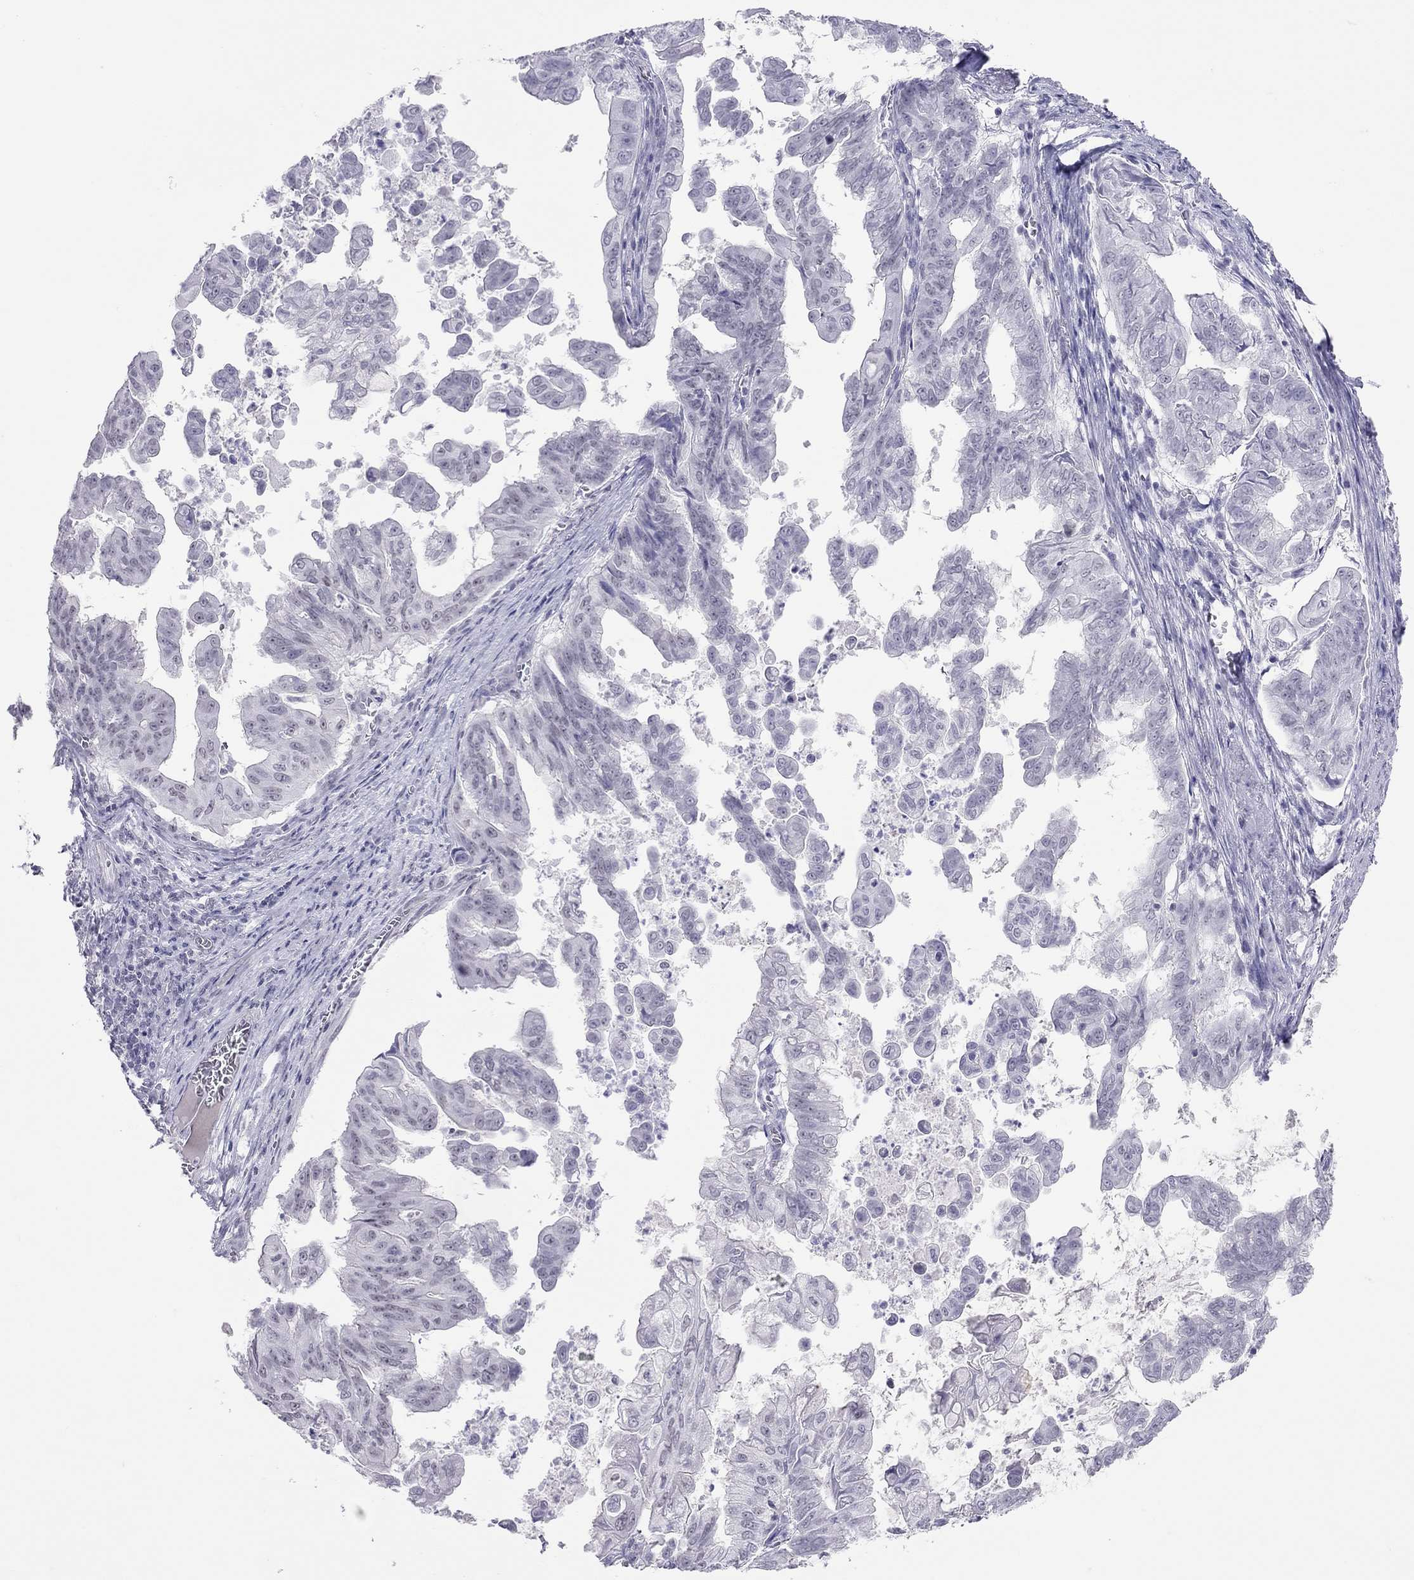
{"staining": {"intensity": "negative", "quantity": "none", "location": "none"}, "tissue": "stomach cancer", "cell_type": "Tumor cells", "image_type": "cancer", "snomed": [{"axis": "morphology", "description": "Adenocarcinoma, NOS"}, {"axis": "topography", "description": "Stomach, upper"}], "caption": "DAB immunohistochemical staining of stomach cancer demonstrates no significant expression in tumor cells.", "gene": "JHY", "patient": {"sex": "male", "age": 80}}